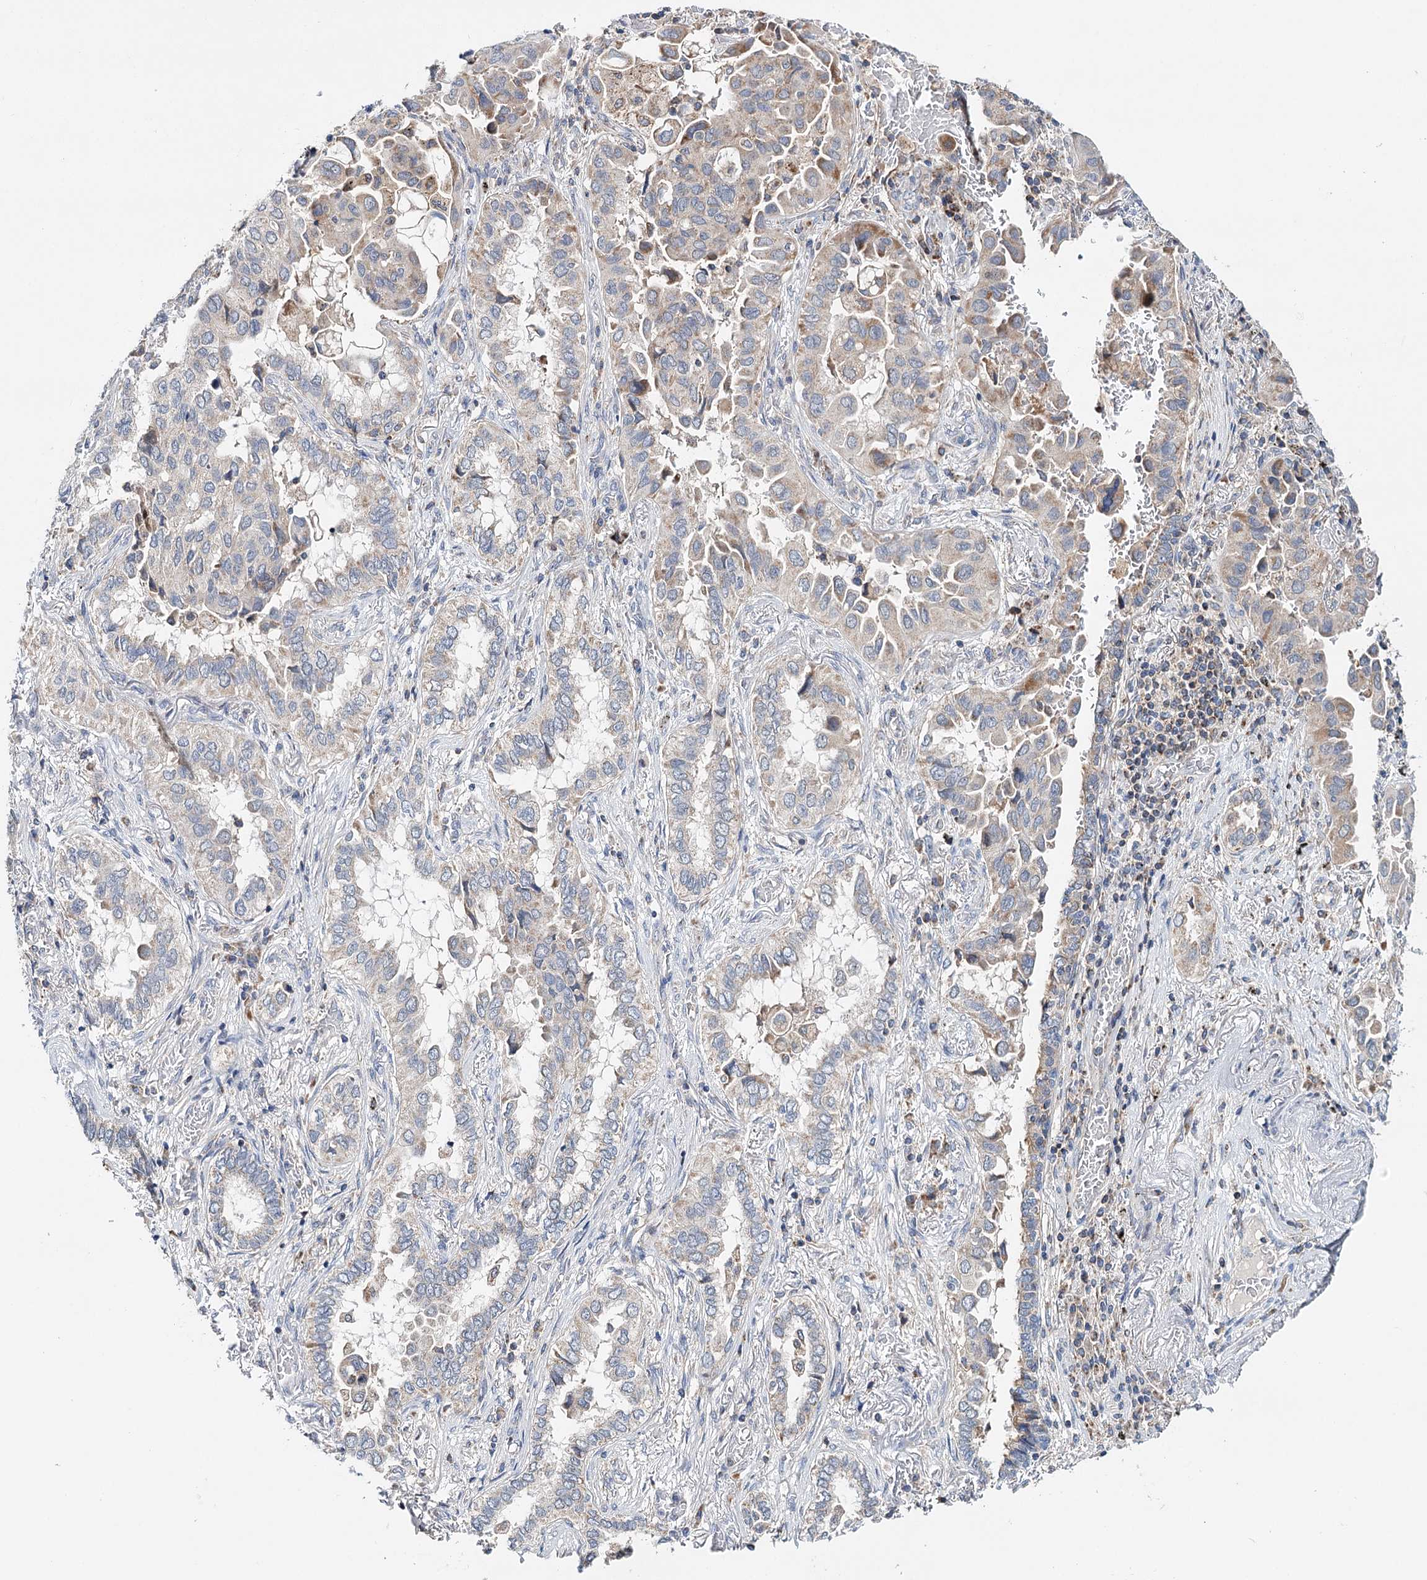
{"staining": {"intensity": "weak", "quantity": "<25%", "location": "cytoplasmic/membranous"}, "tissue": "lung cancer", "cell_type": "Tumor cells", "image_type": "cancer", "snomed": [{"axis": "morphology", "description": "Adenocarcinoma, NOS"}, {"axis": "topography", "description": "Lung"}], "caption": "Immunohistochemistry (IHC) micrograph of lung cancer stained for a protein (brown), which exhibits no expression in tumor cells.", "gene": "CFAP46", "patient": {"sex": "female", "age": 76}}